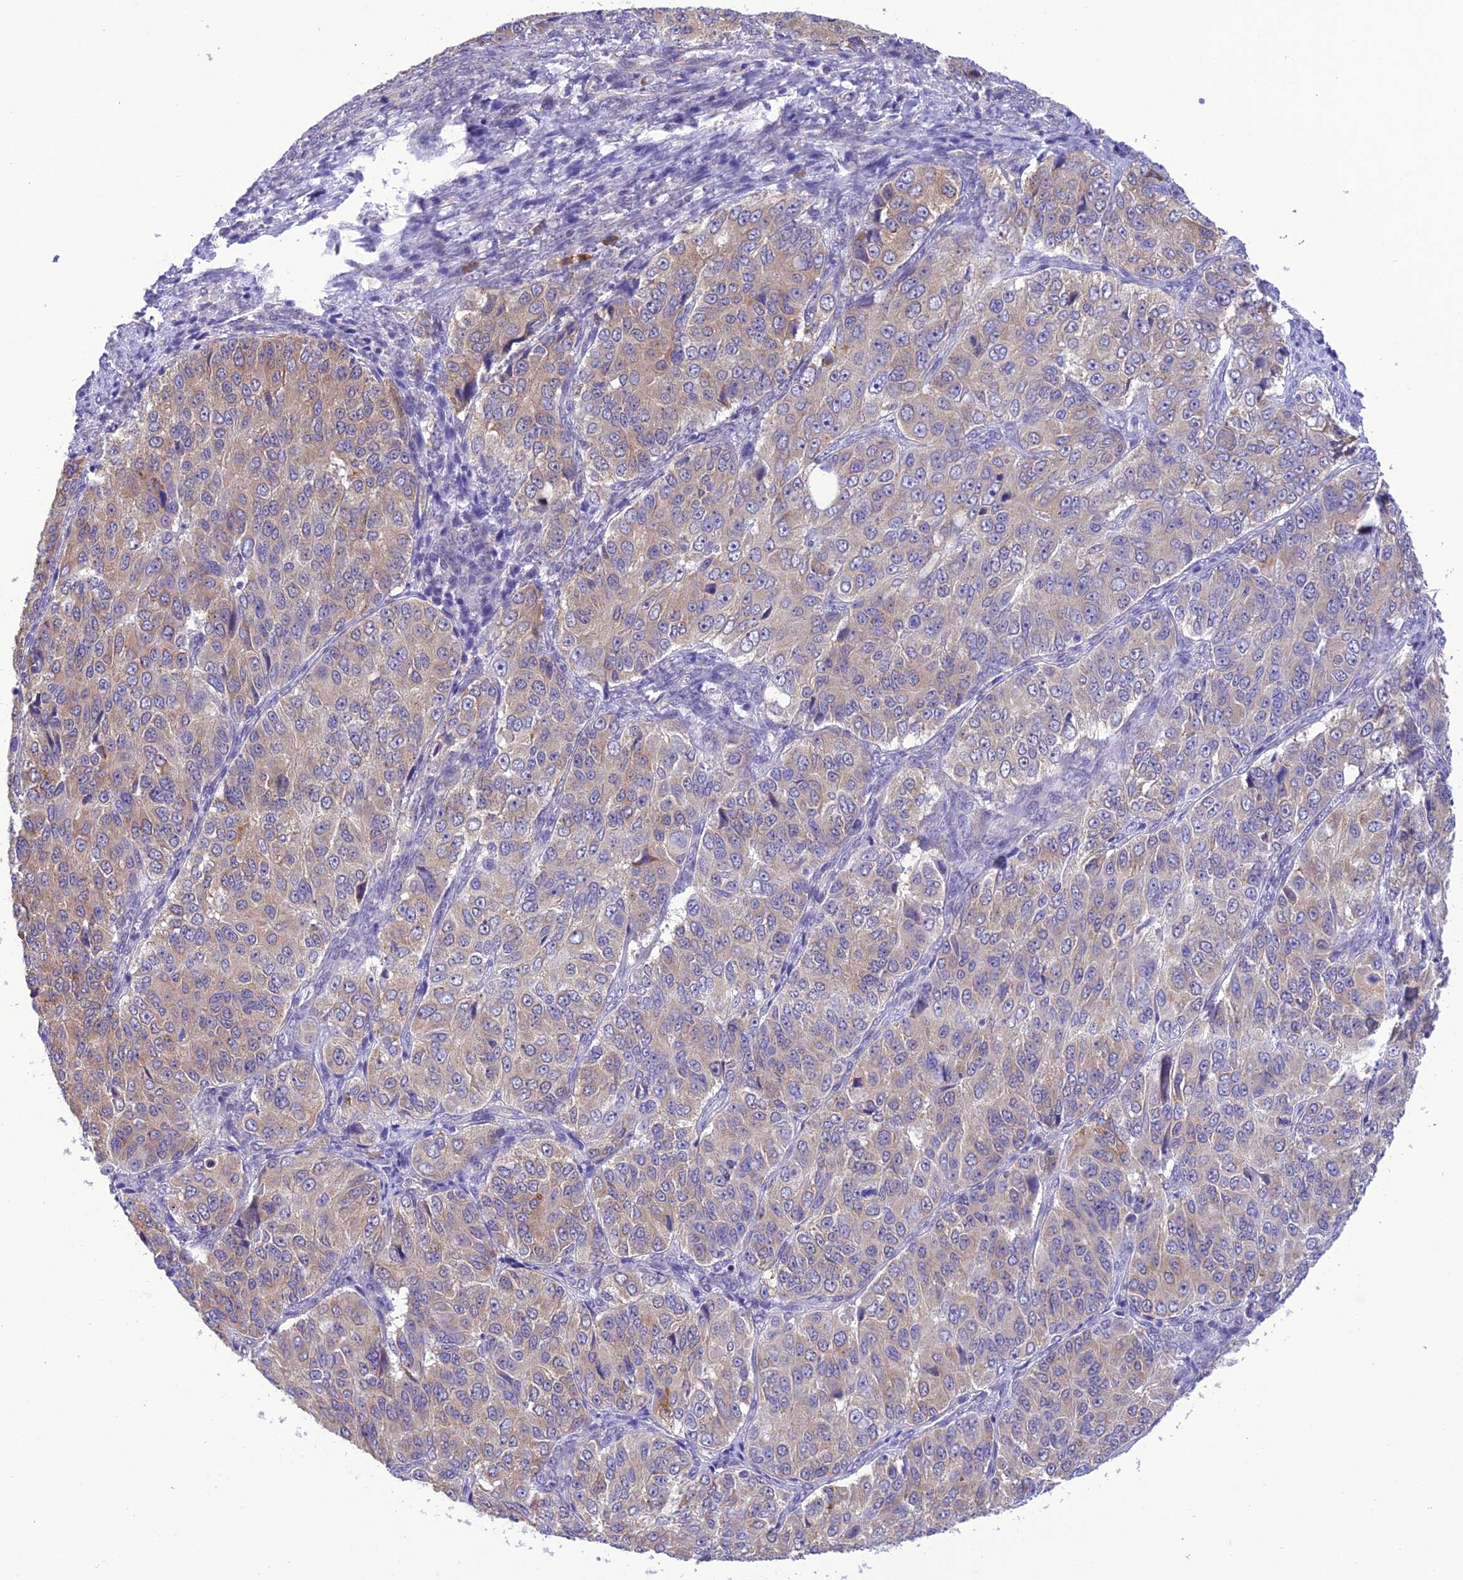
{"staining": {"intensity": "weak", "quantity": "<25%", "location": "cytoplasmic/membranous"}, "tissue": "ovarian cancer", "cell_type": "Tumor cells", "image_type": "cancer", "snomed": [{"axis": "morphology", "description": "Carcinoma, endometroid"}, {"axis": "topography", "description": "Ovary"}], "caption": "IHC photomicrograph of ovarian endometroid carcinoma stained for a protein (brown), which reveals no staining in tumor cells.", "gene": "RNF126", "patient": {"sex": "female", "age": 51}}